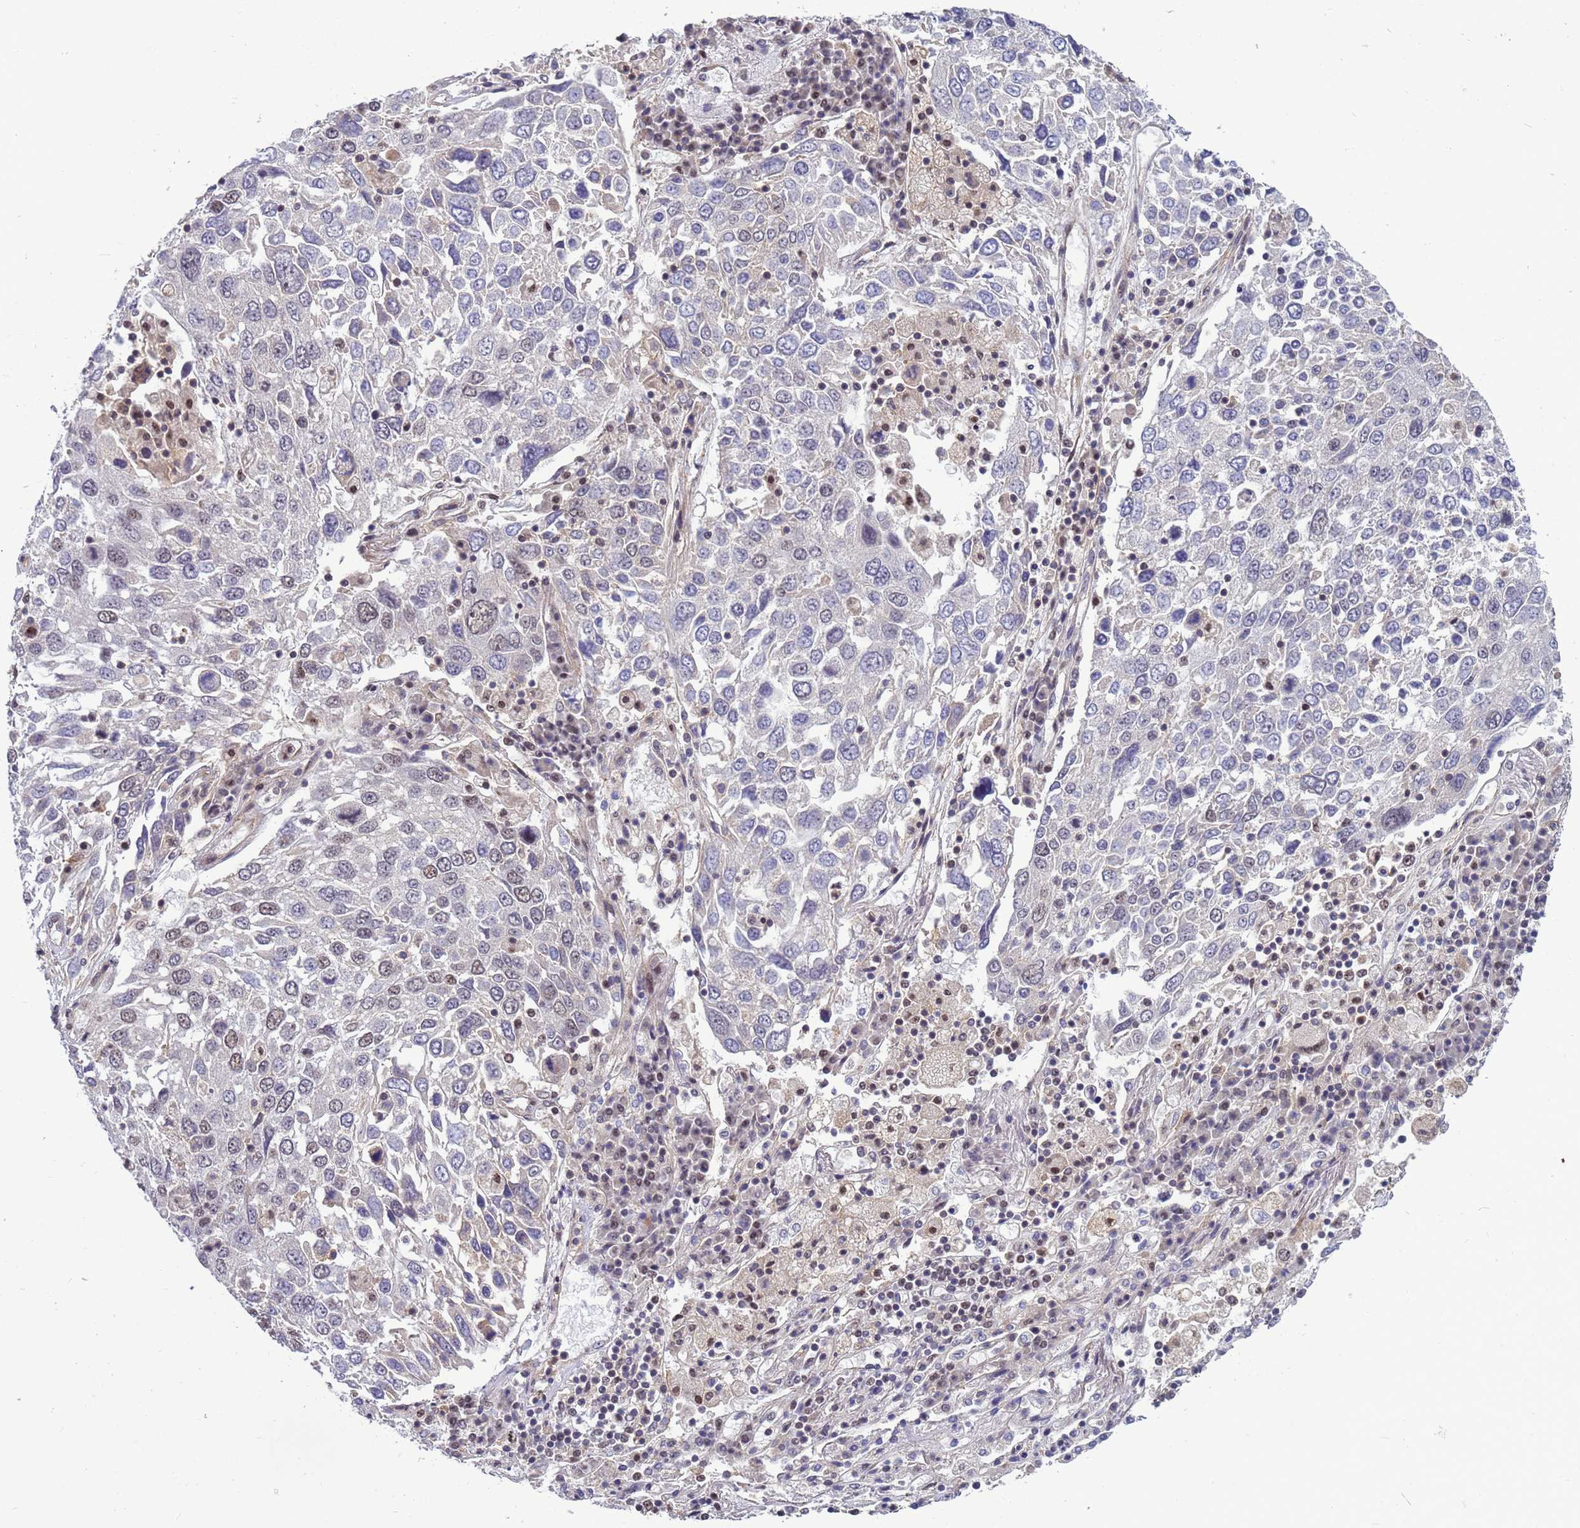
{"staining": {"intensity": "negative", "quantity": "none", "location": "none"}, "tissue": "lung cancer", "cell_type": "Tumor cells", "image_type": "cancer", "snomed": [{"axis": "morphology", "description": "Squamous cell carcinoma, NOS"}, {"axis": "topography", "description": "Lung"}], "caption": "Tumor cells are negative for protein expression in human lung cancer. (DAB (3,3'-diaminobenzidine) immunohistochemistry (IHC) visualized using brightfield microscopy, high magnification).", "gene": "NSL1", "patient": {"sex": "male", "age": 65}}